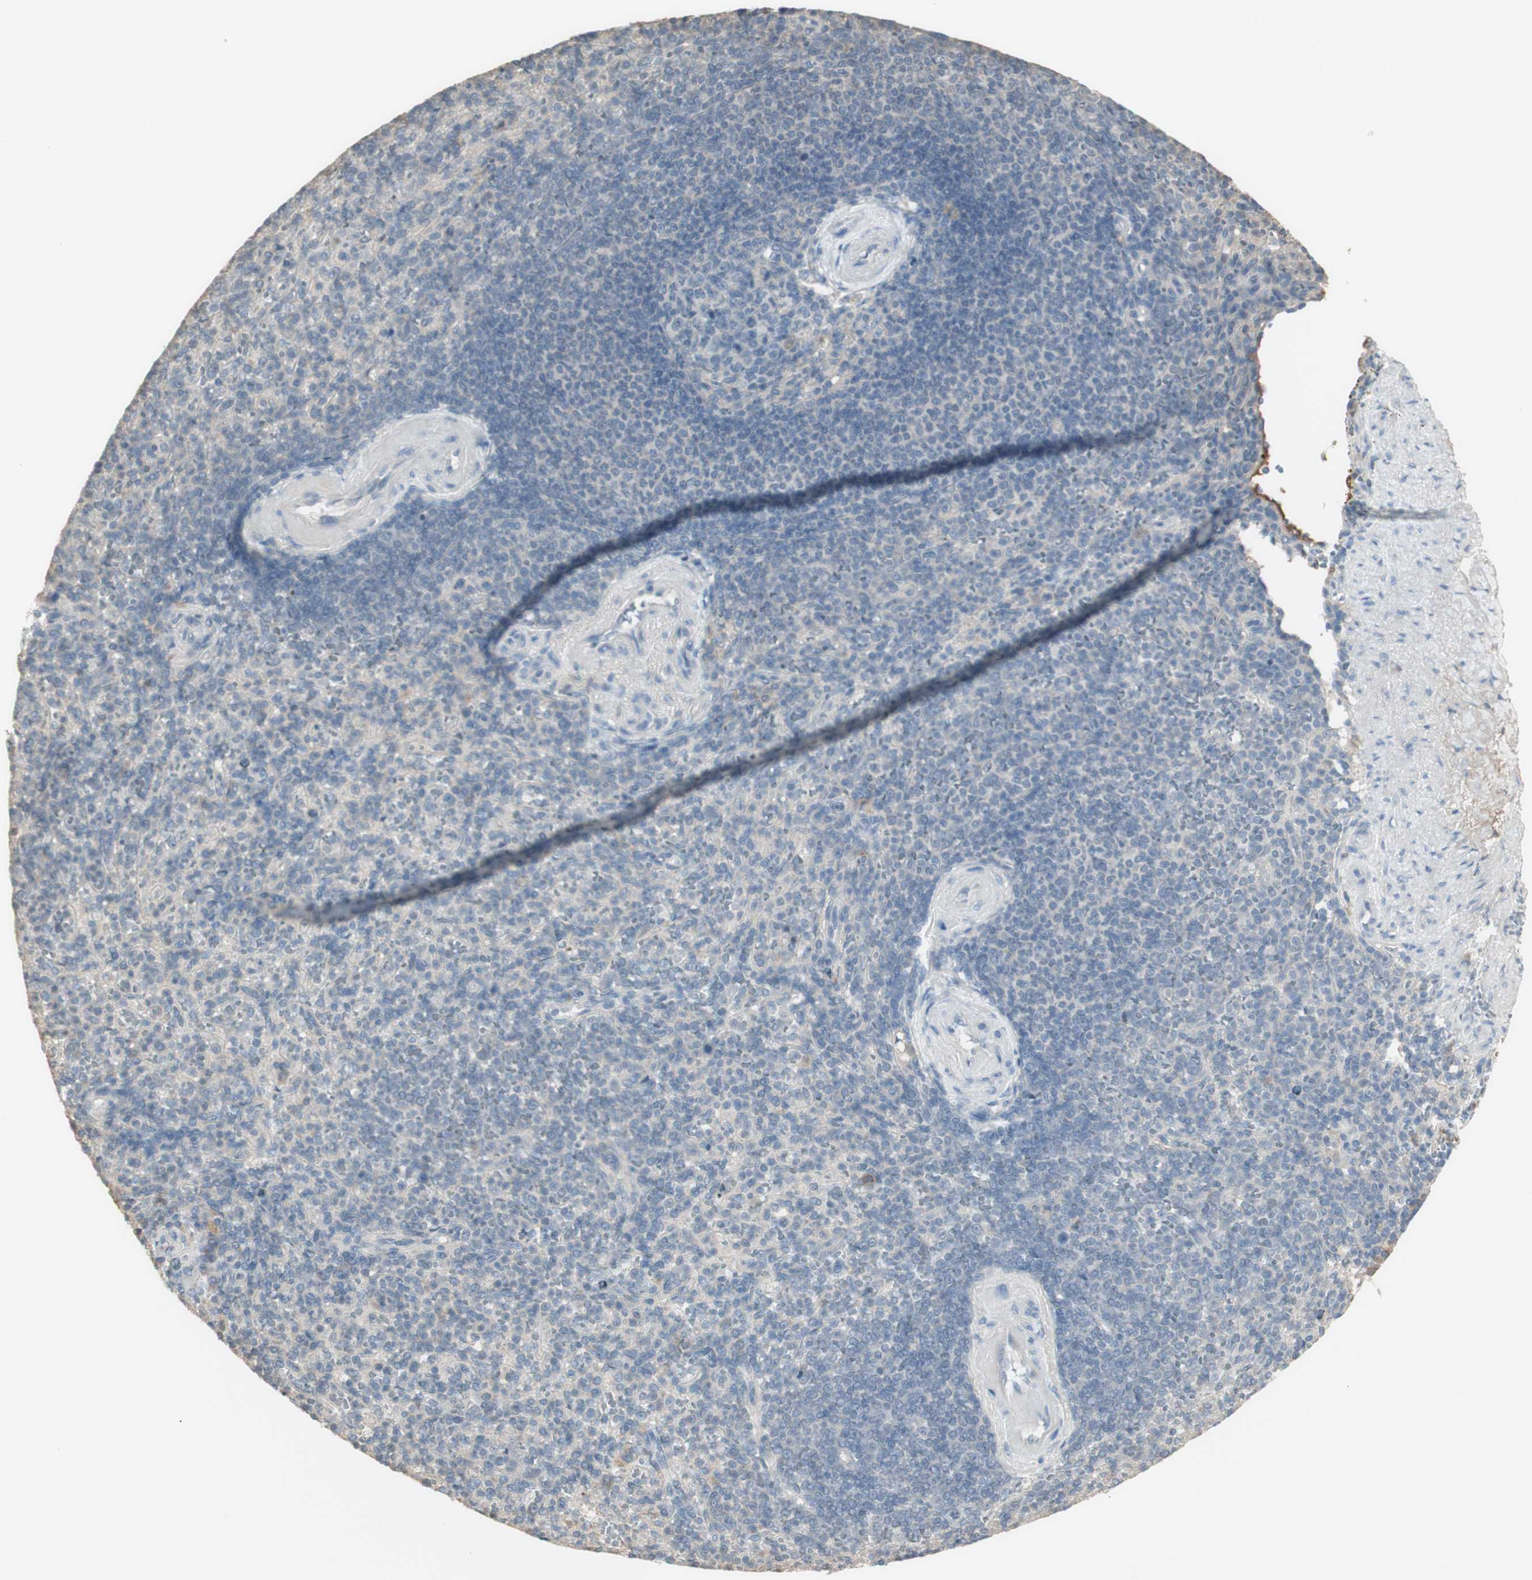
{"staining": {"intensity": "negative", "quantity": "none", "location": "none"}, "tissue": "spleen", "cell_type": "Cells in red pulp", "image_type": "normal", "snomed": [{"axis": "morphology", "description": "Normal tissue, NOS"}, {"axis": "topography", "description": "Spleen"}], "caption": "Micrograph shows no protein positivity in cells in red pulp of normal spleen.", "gene": "IFNG", "patient": {"sex": "female", "age": 74}}